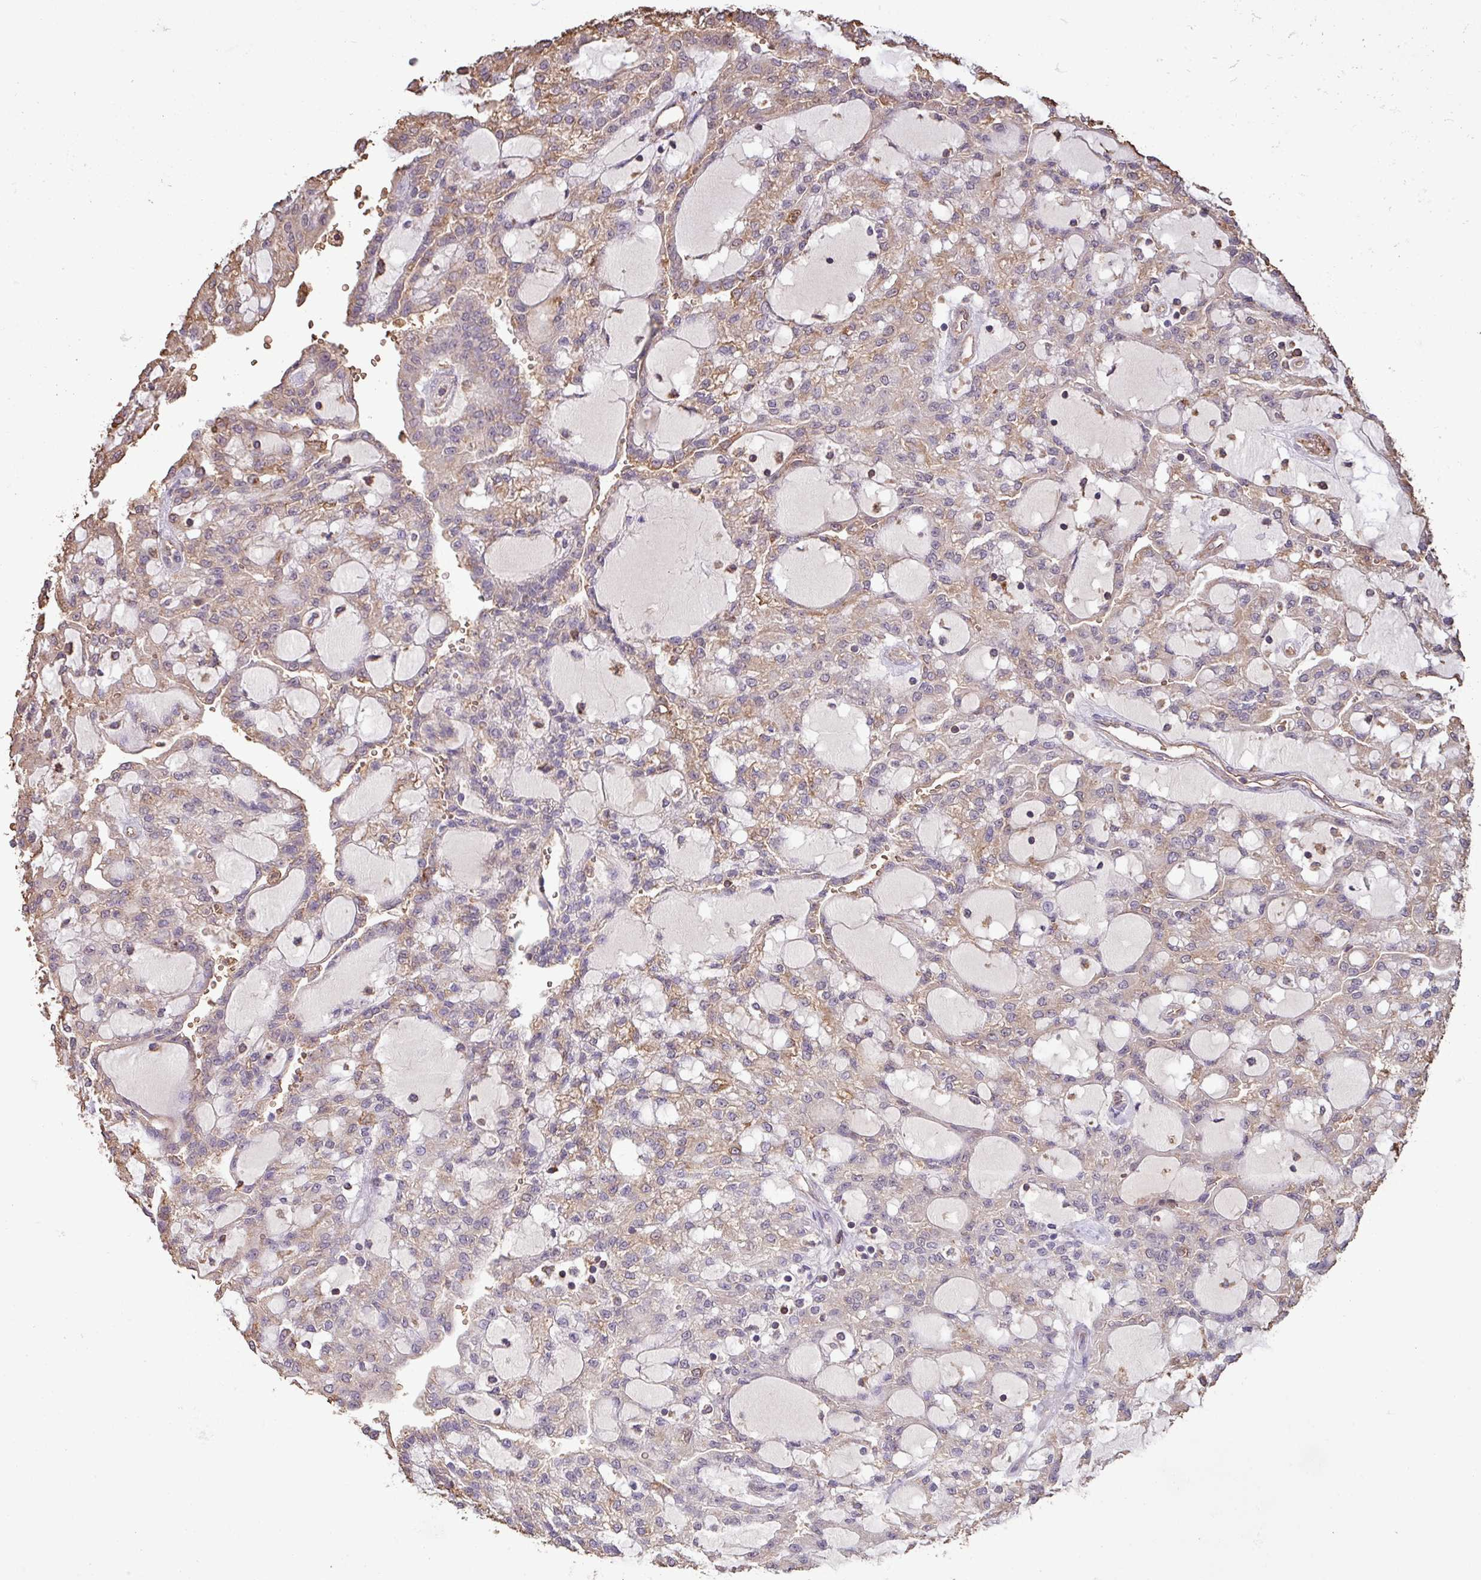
{"staining": {"intensity": "weak", "quantity": "25%-75%", "location": "cytoplasmic/membranous"}, "tissue": "renal cancer", "cell_type": "Tumor cells", "image_type": "cancer", "snomed": [{"axis": "morphology", "description": "Adenocarcinoma, NOS"}, {"axis": "topography", "description": "Kidney"}], "caption": "Protein staining shows weak cytoplasmic/membranous staining in approximately 25%-75% of tumor cells in renal cancer.", "gene": "CAMK2B", "patient": {"sex": "male", "age": 63}}